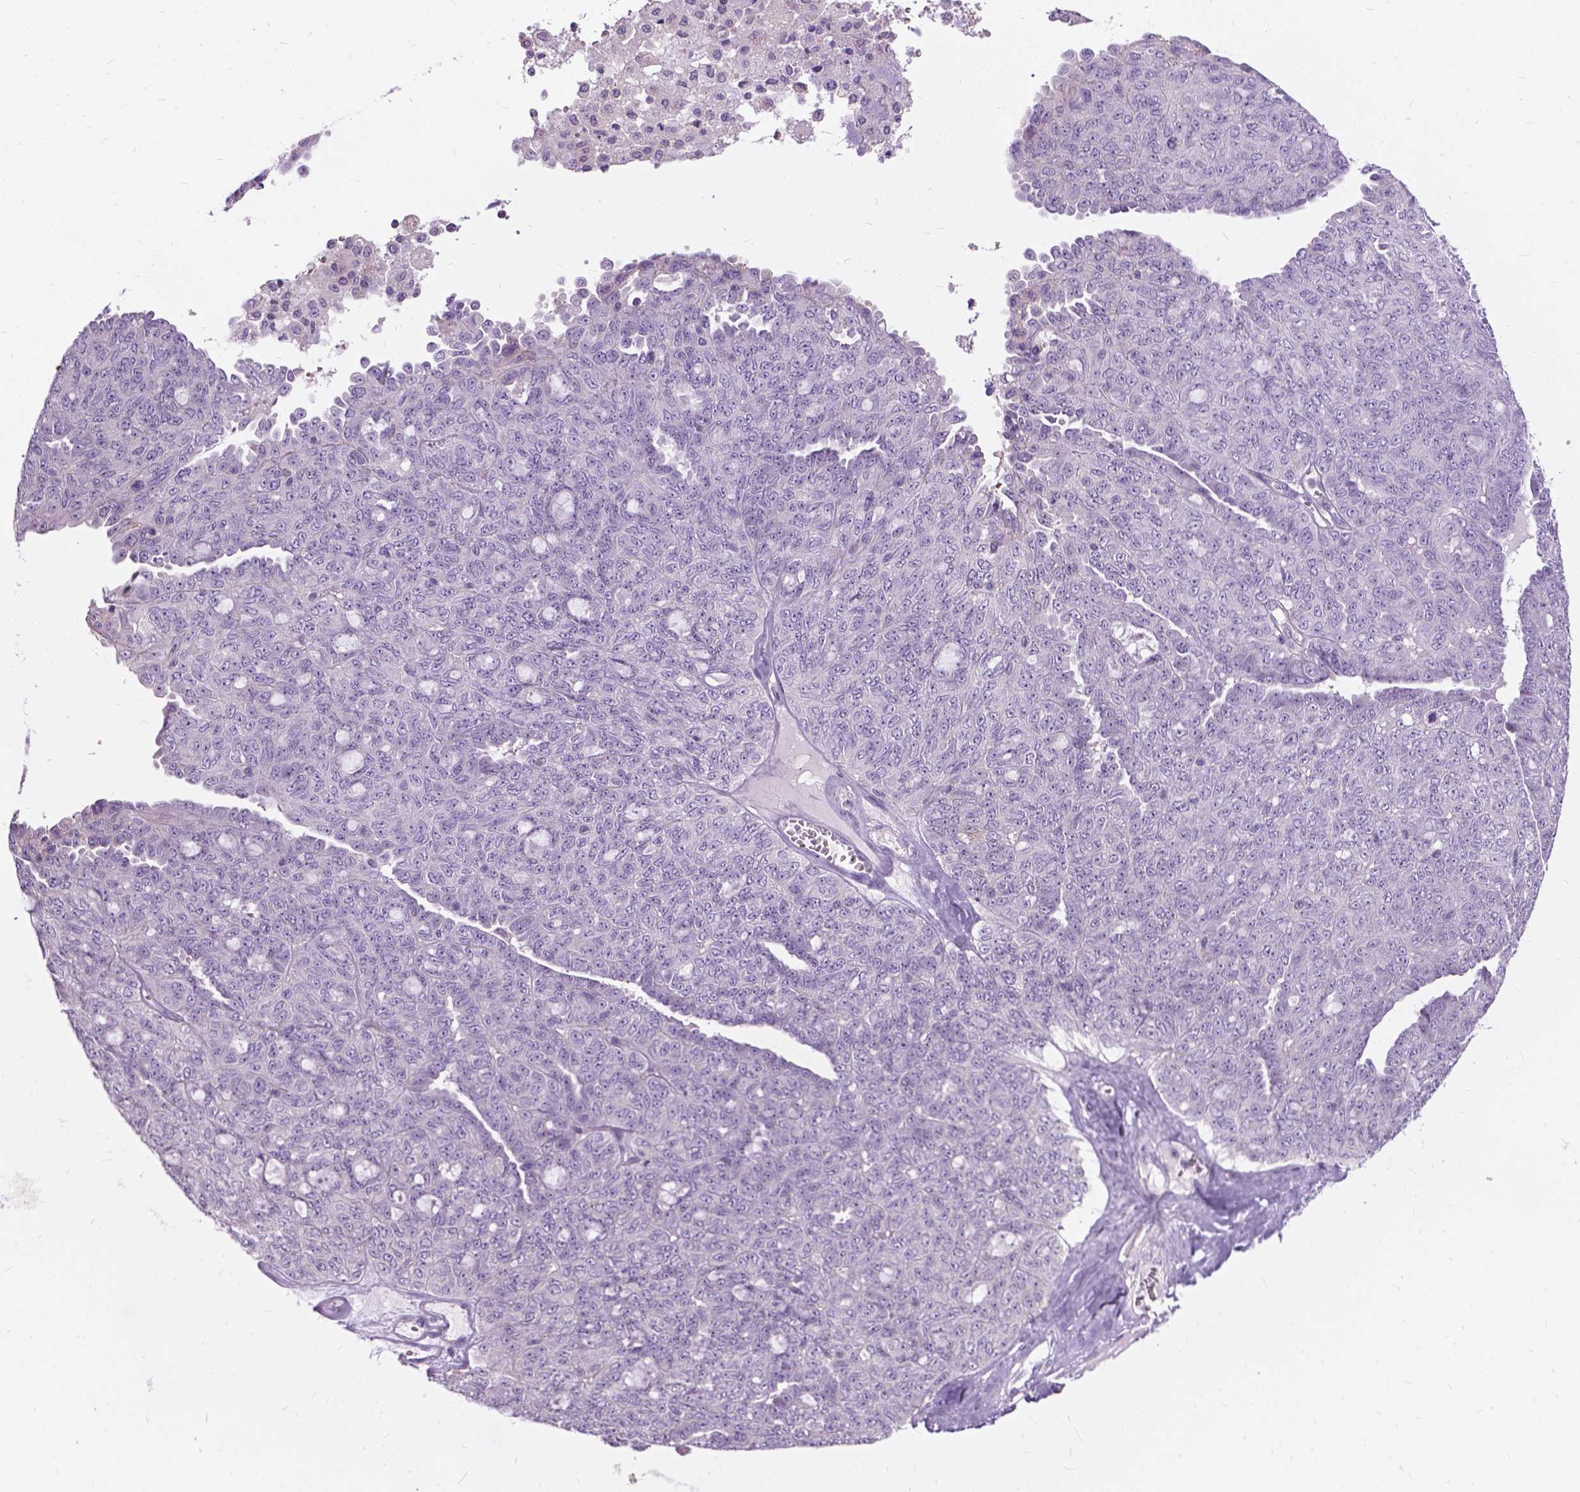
{"staining": {"intensity": "negative", "quantity": "none", "location": "none"}, "tissue": "ovarian cancer", "cell_type": "Tumor cells", "image_type": "cancer", "snomed": [{"axis": "morphology", "description": "Cystadenocarcinoma, serous, NOS"}, {"axis": "topography", "description": "Ovary"}], "caption": "The histopathology image shows no significant staining in tumor cells of serous cystadenocarcinoma (ovarian).", "gene": "JAK3", "patient": {"sex": "female", "age": 71}}